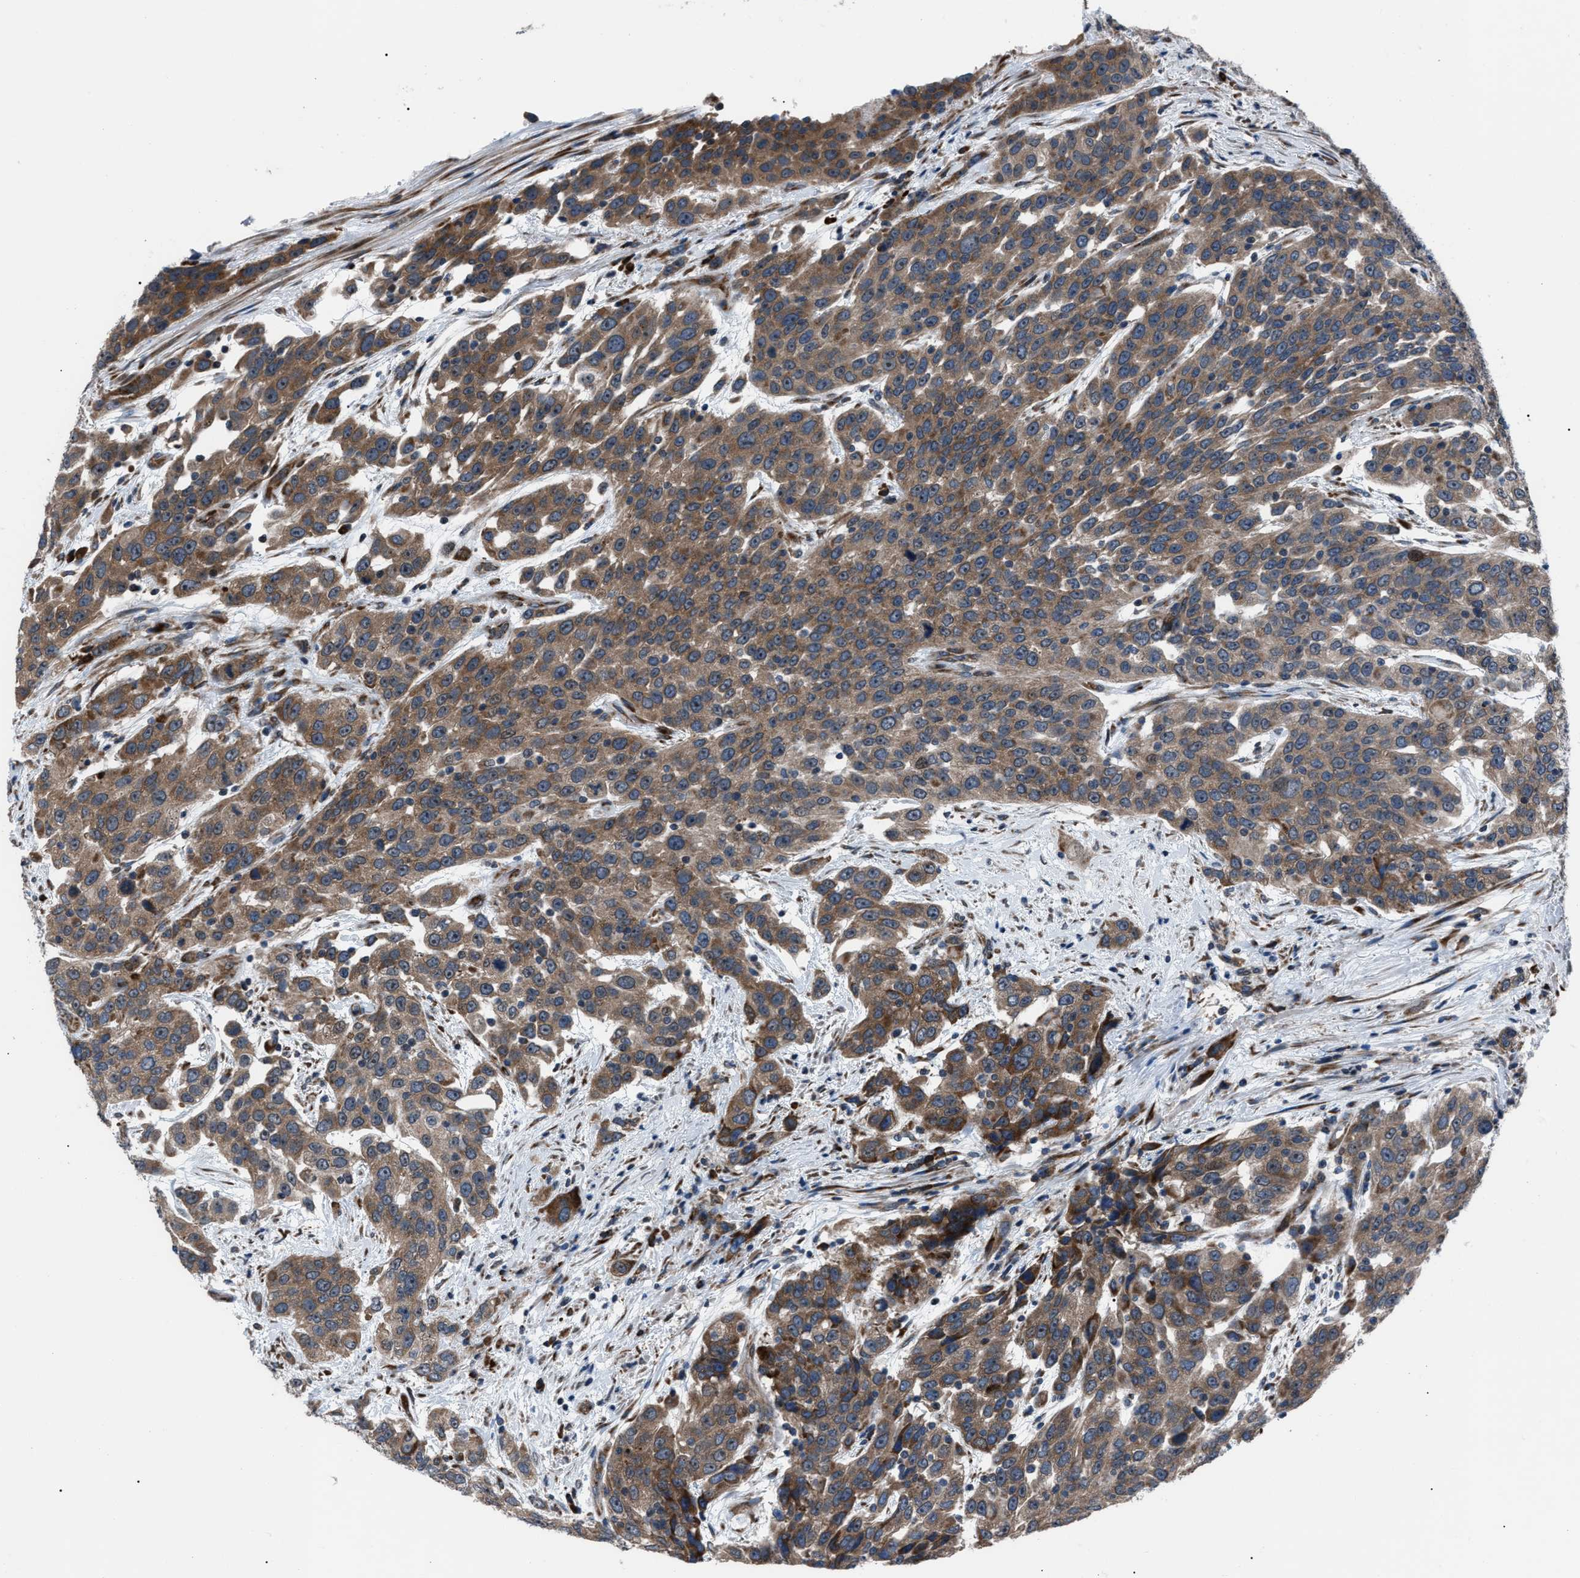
{"staining": {"intensity": "moderate", "quantity": ">75%", "location": "cytoplasmic/membranous"}, "tissue": "urothelial cancer", "cell_type": "Tumor cells", "image_type": "cancer", "snomed": [{"axis": "morphology", "description": "Urothelial carcinoma, High grade"}, {"axis": "topography", "description": "Urinary bladder"}], "caption": "There is medium levels of moderate cytoplasmic/membranous positivity in tumor cells of high-grade urothelial carcinoma, as demonstrated by immunohistochemical staining (brown color).", "gene": "AGO2", "patient": {"sex": "female", "age": 80}}